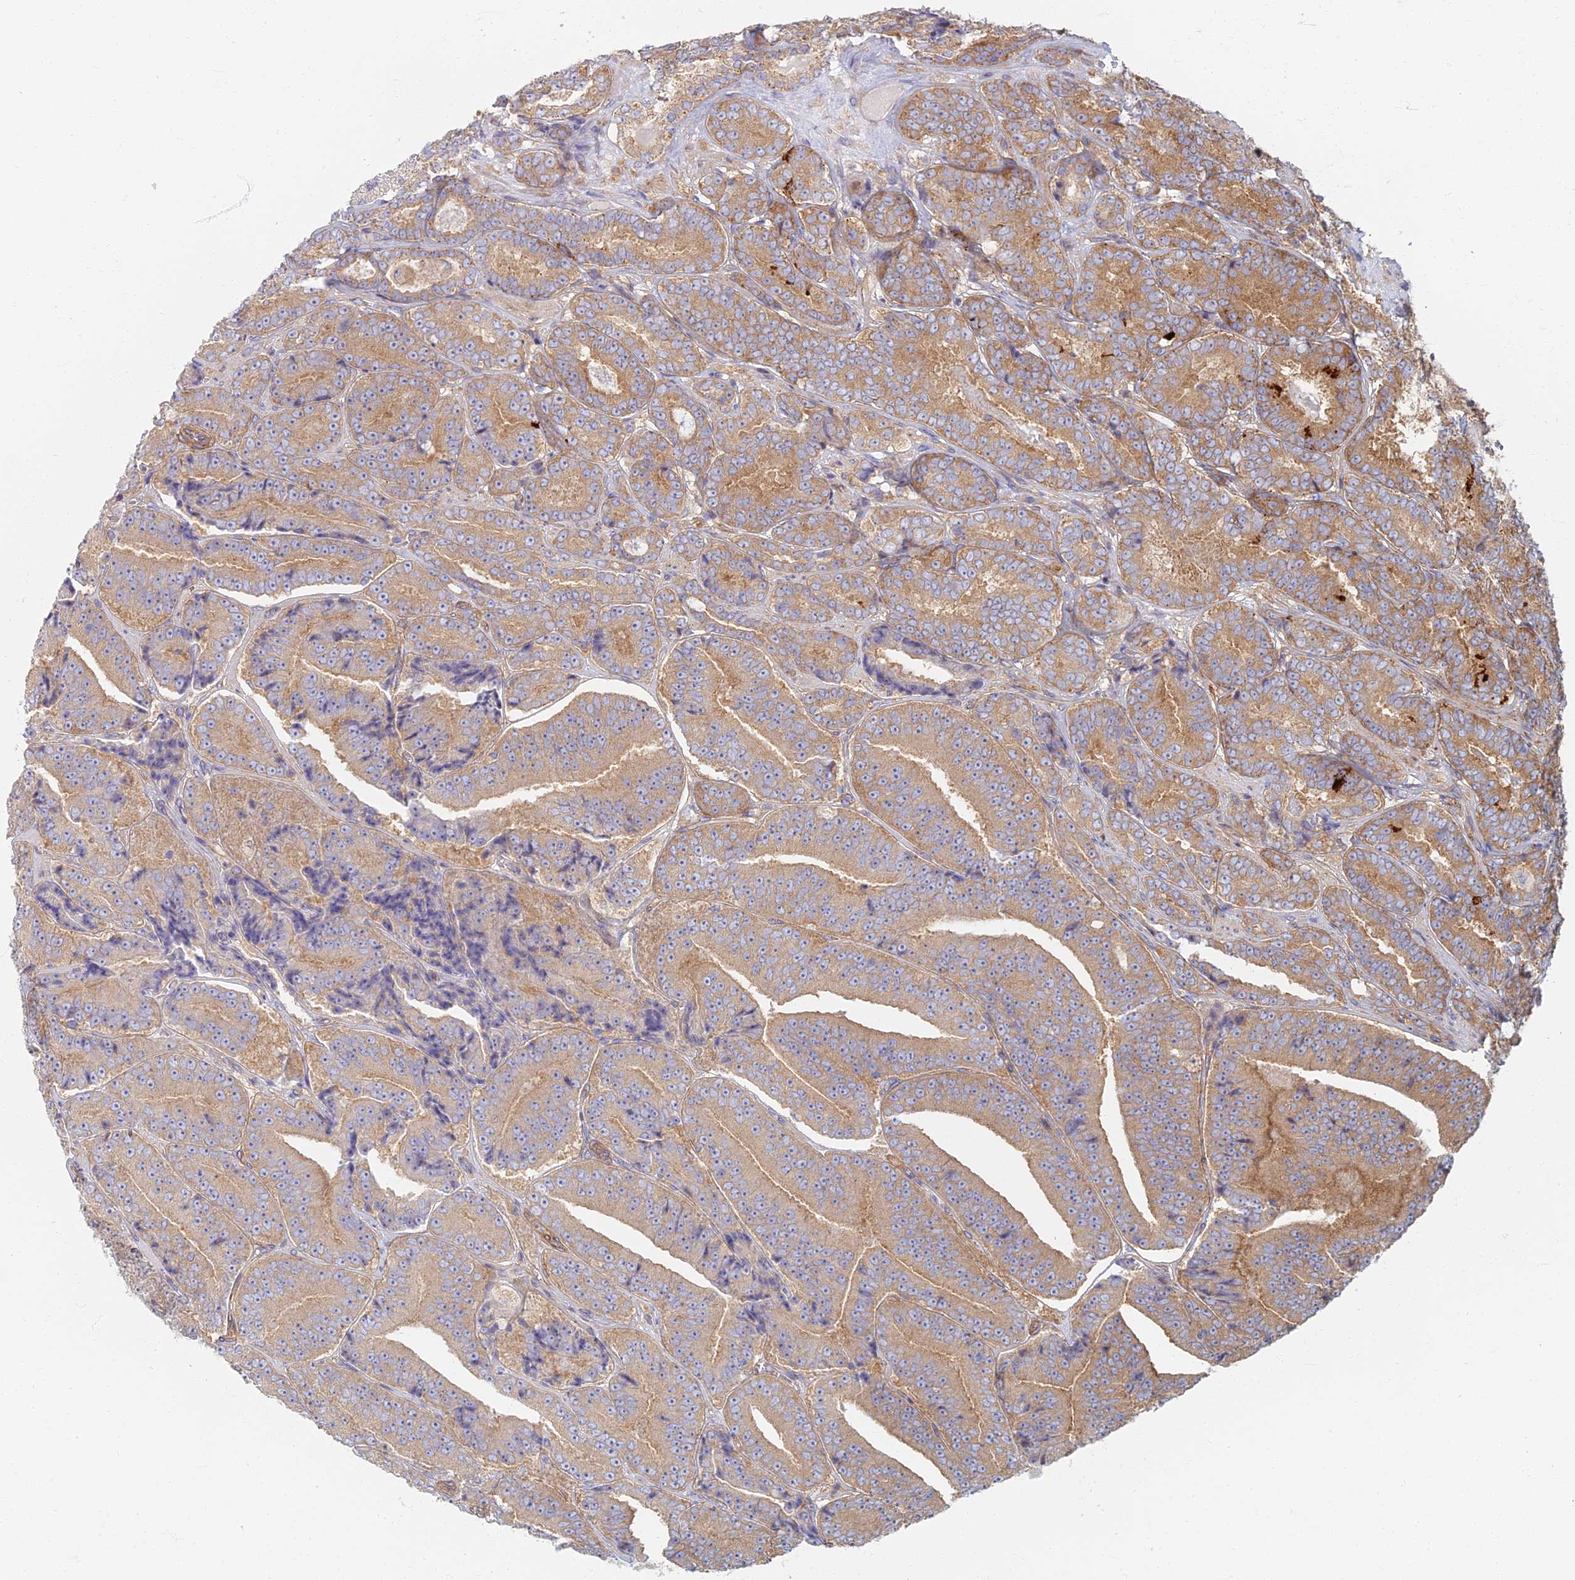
{"staining": {"intensity": "moderate", "quantity": "25%-75%", "location": "cytoplasmic/membranous"}, "tissue": "prostate cancer", "cell_type": "Tumor cells", "image_type": "cancer", "snomed": [{"axis": "morphology", "description": "Adenocarcinoma, High grade"}, {"axis": "topography", "description": "Prostate"}], "caption": "This is an image of IHC staining of prostate cancer, which shows moderate expression in the cytoplasmic/membranous of tumor cells.", "gene": "RBSN", "patient": {"sex": "male", "age": 72}}